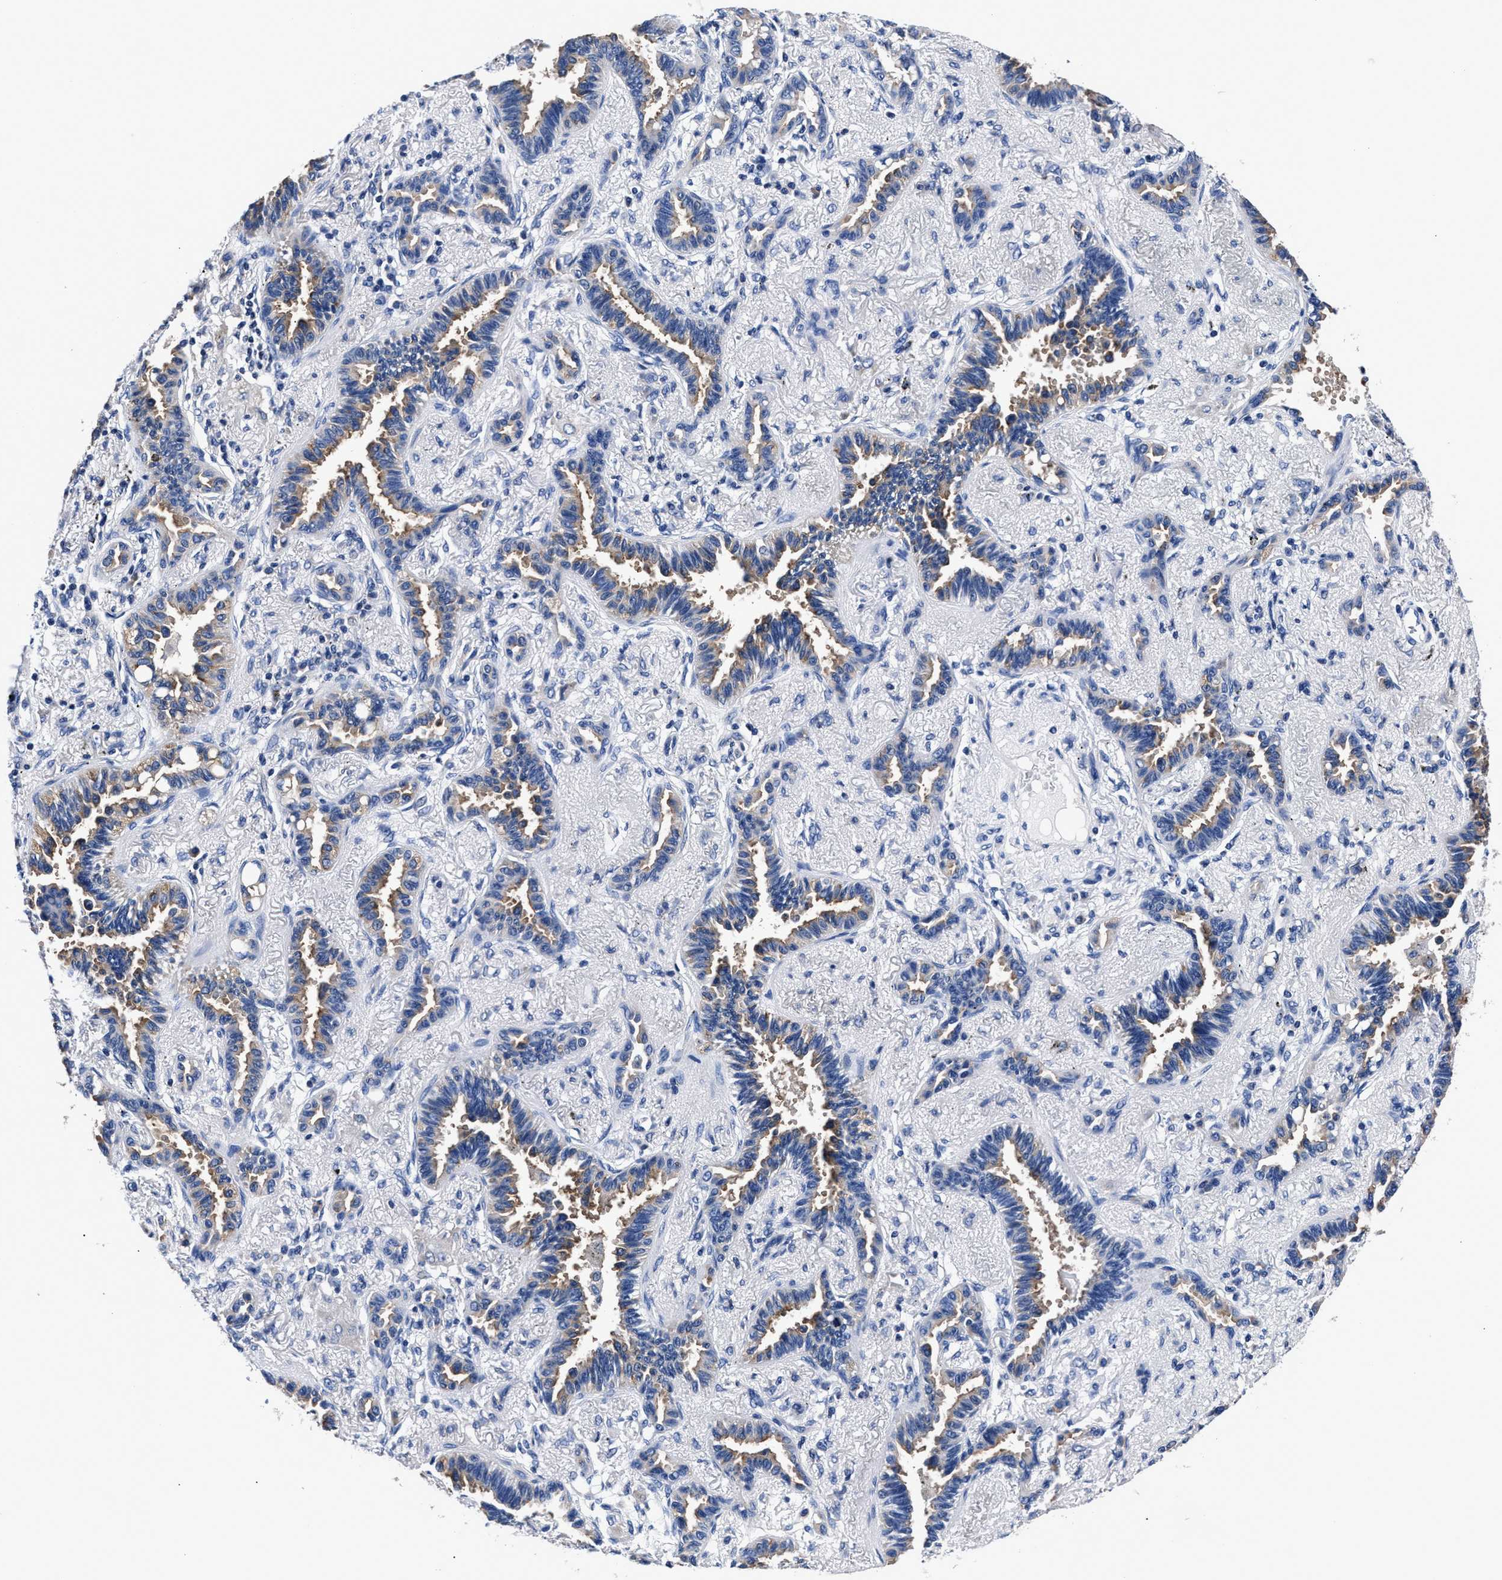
{"staining": {"intensity": "weak", "quantity": "<25%", "location": "cytoplasmic/membranous"}, "tissue": "lung cancer", "cell_type": "Tumor cells", "image_type": "cancer", "snomed": [{"axis": "morphology", "description": "Adenocarcinoma, NOS"}, {"axis": "topography", "description": "Lung"}], "caption": "Lung cancer was stained to show a protein in brown. There is no significant positivity in tumor cells. (DAB IHC visualized using brightfield microscopy, high magnification).", "gene": "PHF24", "patient": {"sex": "male", "age": 59}}